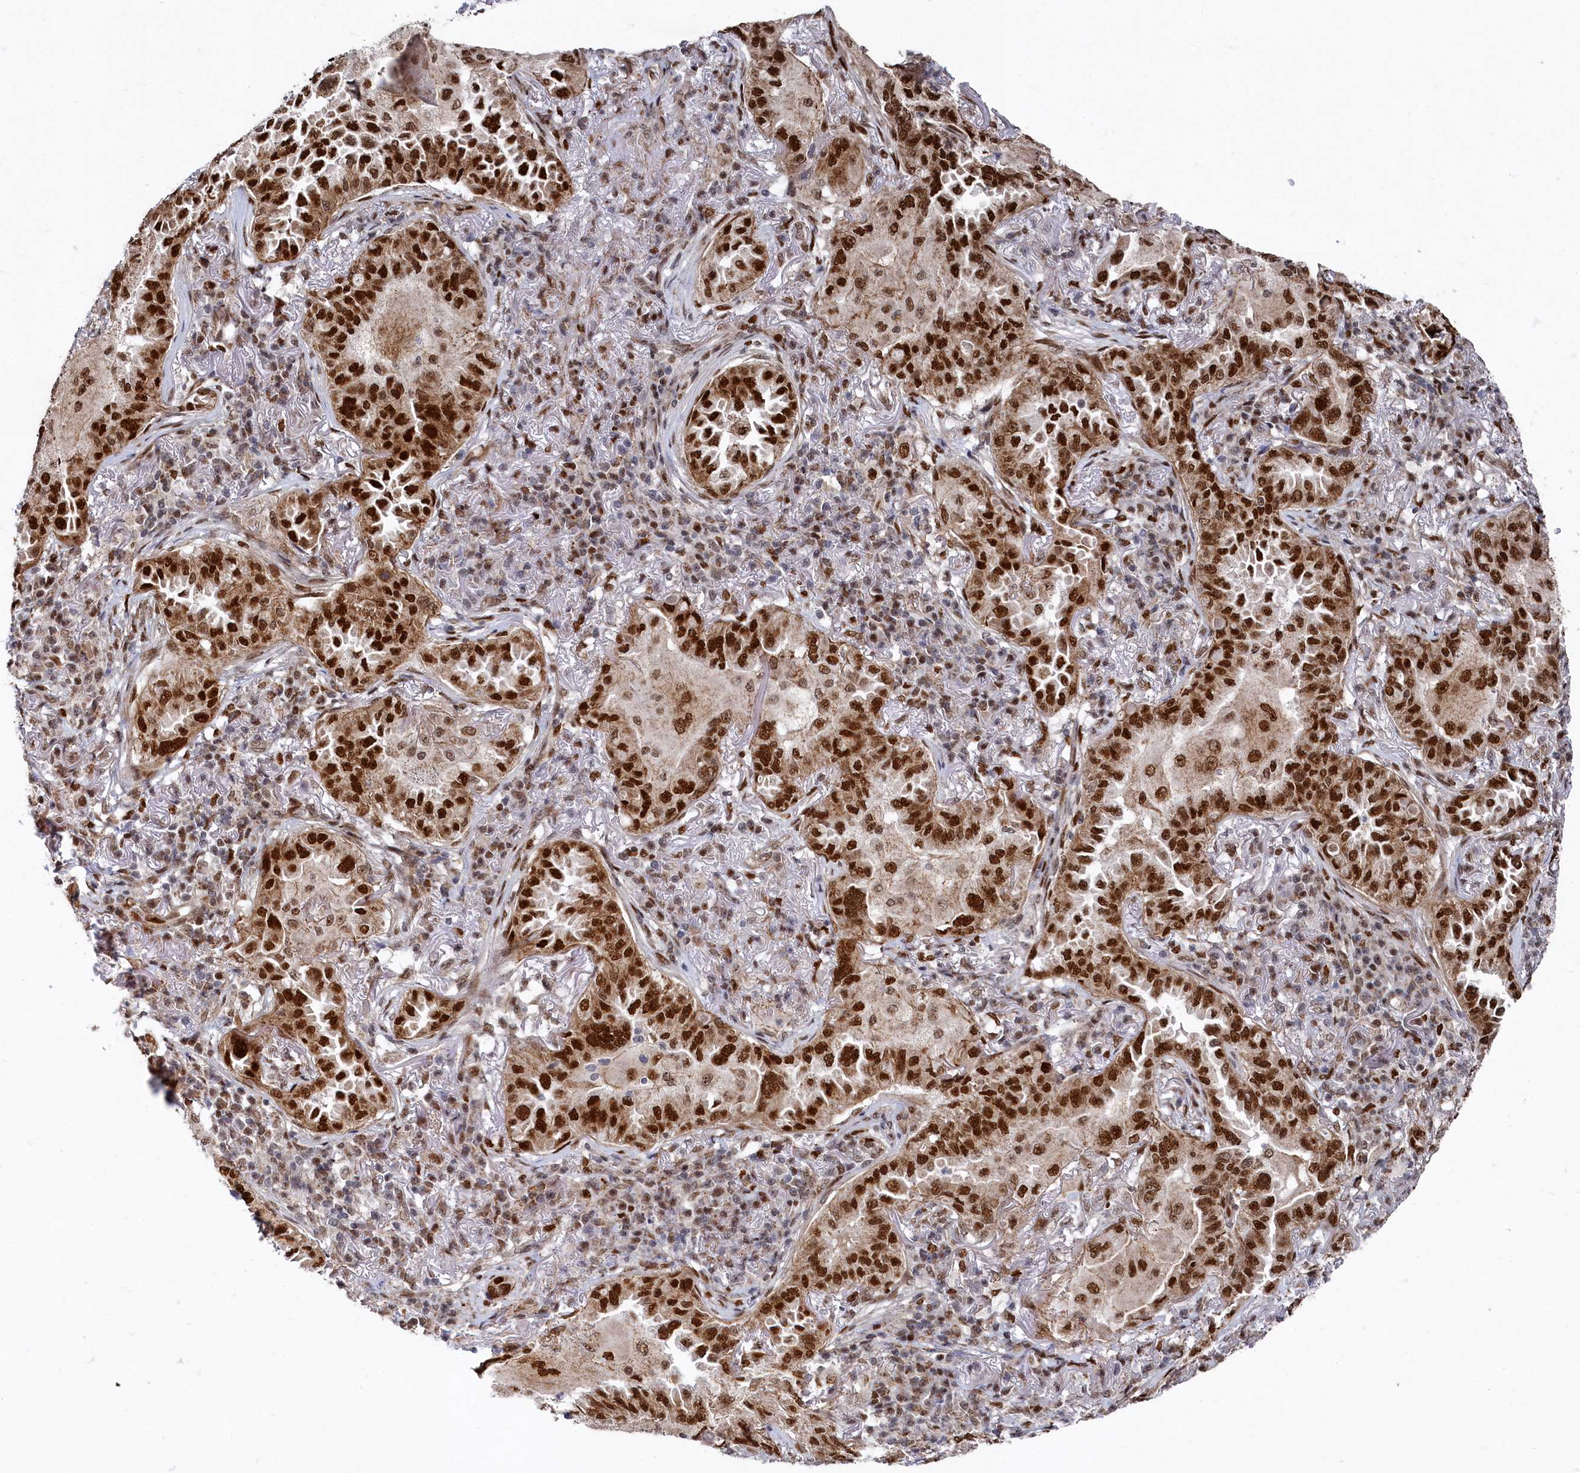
{"staining": {"intensity": "strong", "quantity": ">75%", "location": "nuclear"}, "tissue": "lung cancer", "cell_type": "Tumor cells", "image_type": "cancer", "snomed": [{"axis": "morphology", "description": "Adenocarcinoma, NOS"}, {"axis": "topography", "description": "Lung"}], "caption": "Strong nuclear protein expression is appreciated in about >75% of tumor cells in lung adenocarcinoma.", "gene": "BUB3", "patient": {"sex": "female", "age": 69}}